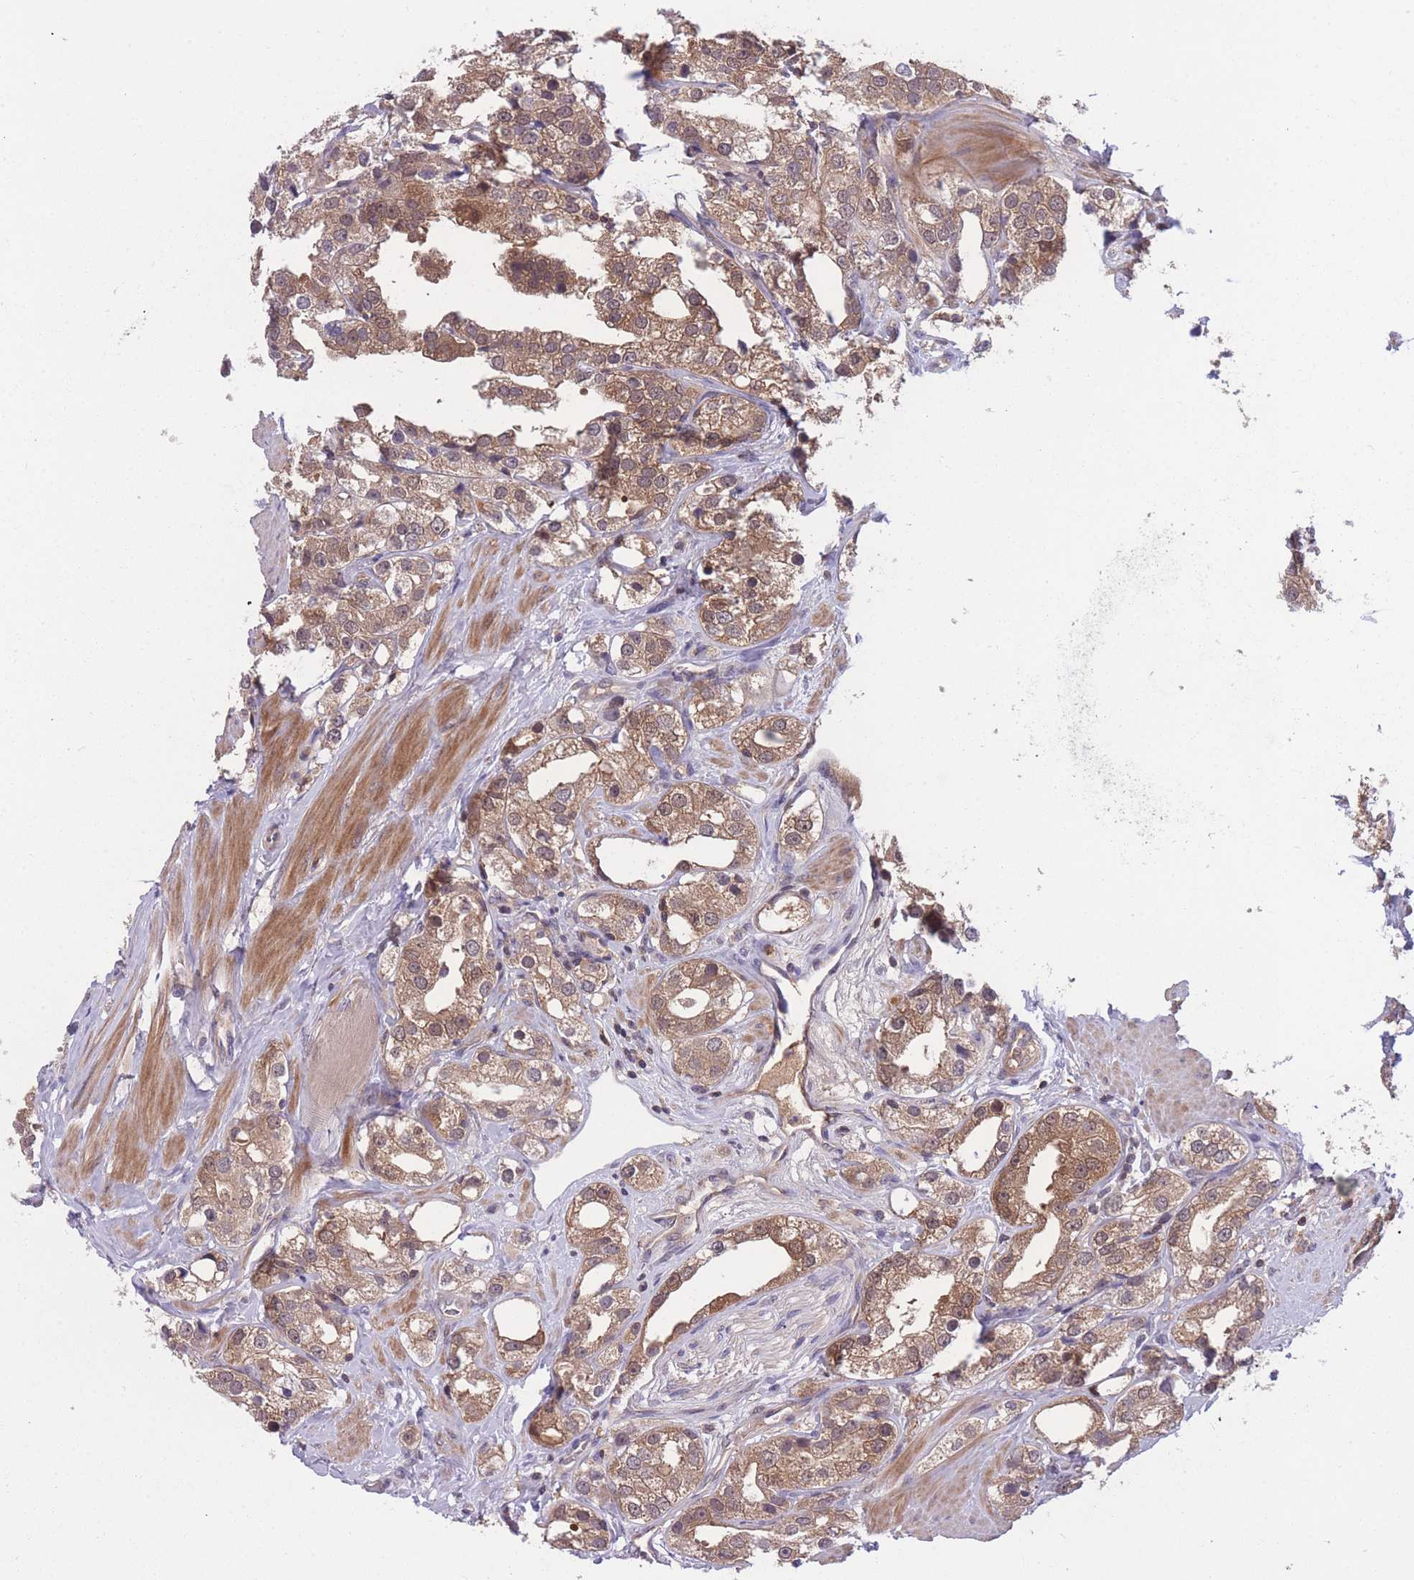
{"staining": {"intensity": "moderate", "quantity": ">75%", "location": "cytoplasmic/membranous"}, "tissue": "prostate cancer", "cell_type": "Tumor cells", "image_type": "cancer", "snomed": [{"axis": "morphology", "description": "Adenocarcinoma, NOS"}, {"axis": "topography", "description": "Prostate"}], "caption": "Immunohistochemistry (IHC) histopathology image of human prostate cancer (adenocarcinoma) stained for a protein (brown), which demonstrates medium levels of moderate cytoplasmic/membranous staining in about >75% of tumor cells.", "gene": "UBE2N", "patient": {"sex": "male", "age": 79}}